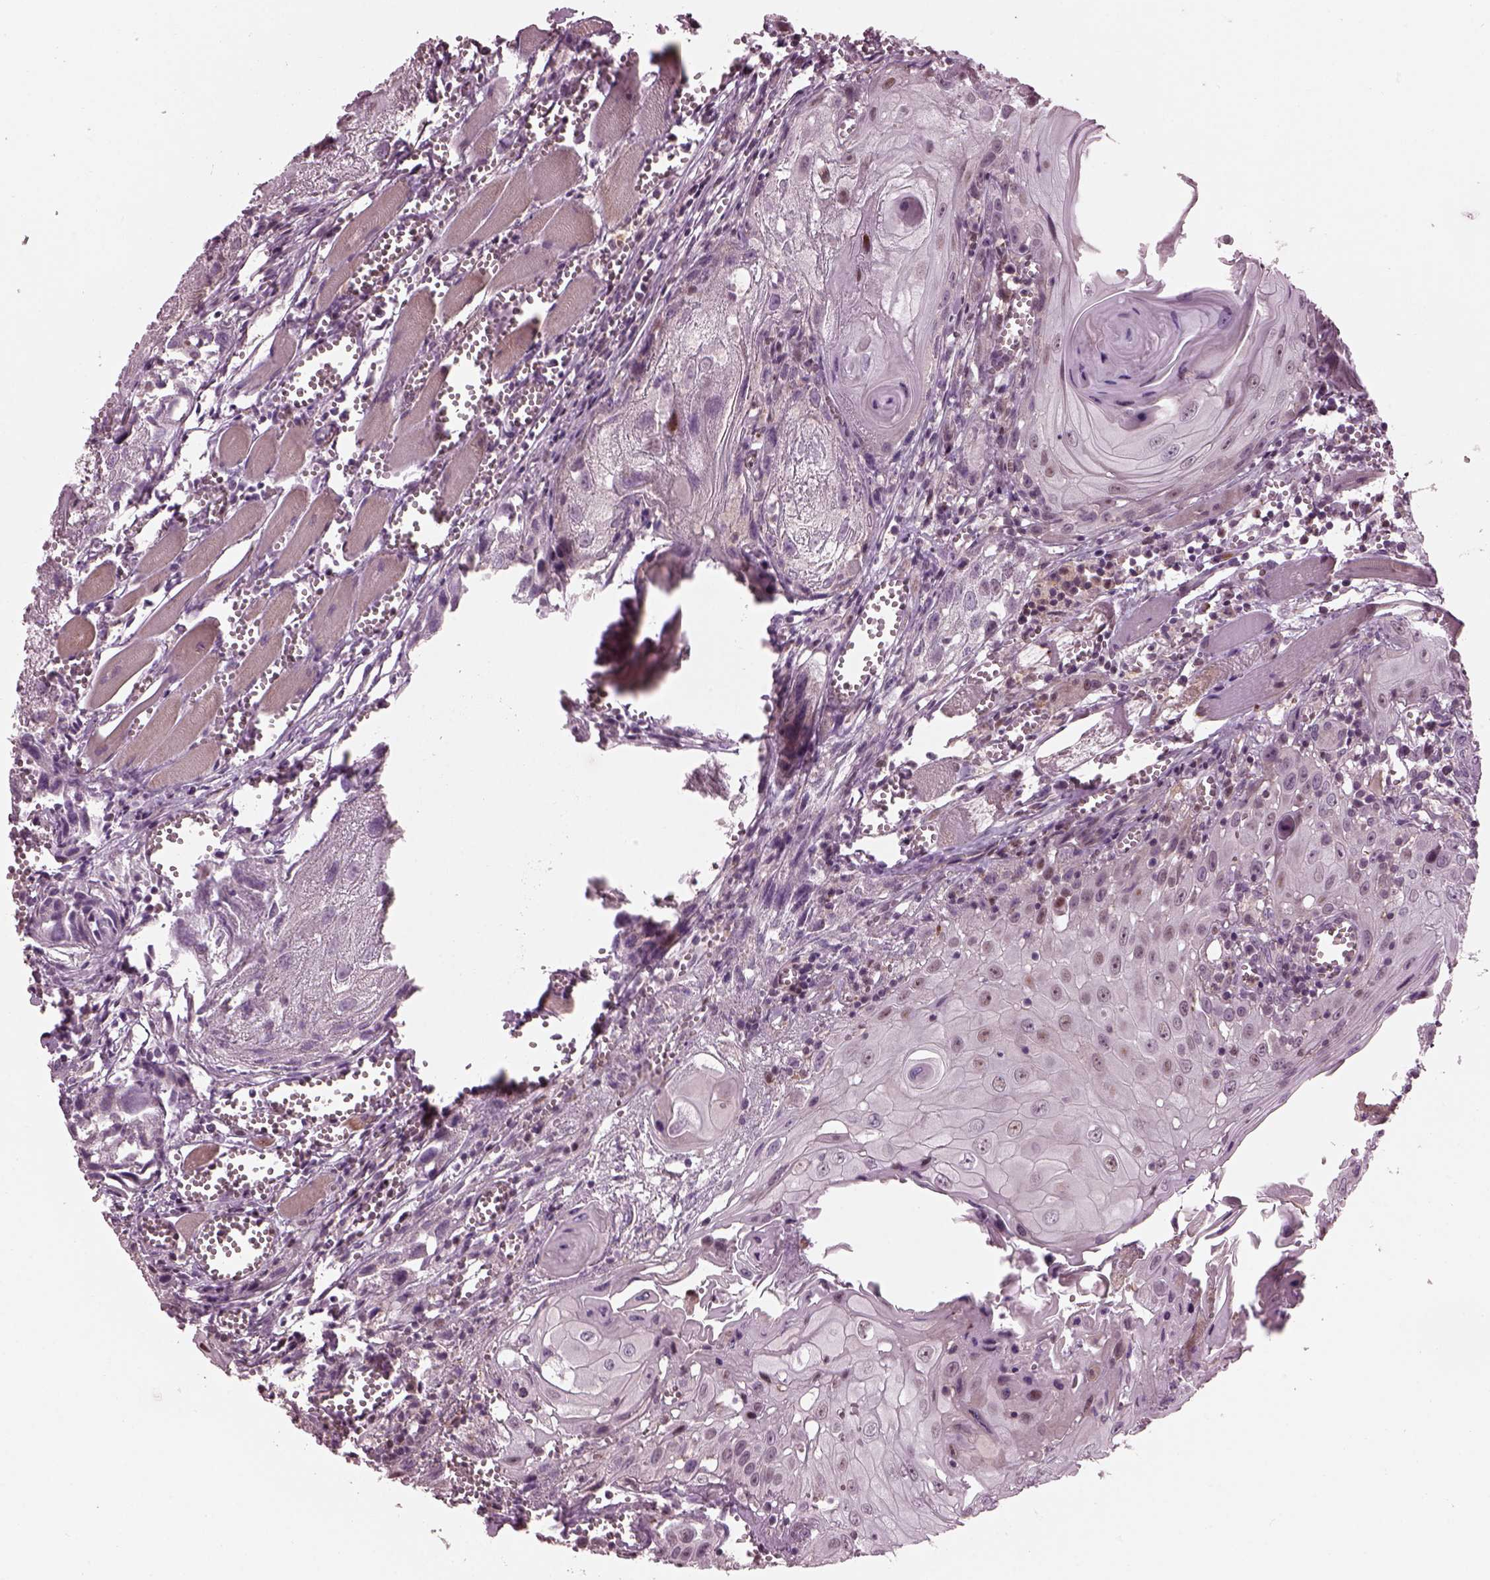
{"staining": {"intensity": "negative", "quantity": "none", "location": "none"}, "tissue": "head and neck cancer", "cell_type": "Tumor cells", "image_type": "cancer", "snomed": [{"axis": "morphology", "description": "Squamous cell carcinoma, NOS"}, {"axis": "topography", "description": "Head-Neck"}], "caption": "Tumor cells show no significant protein expression in squamous cell carcinoma (head and neck).", "gene": "BFSP1", "patient": {"sex": "female", "age": 80}}